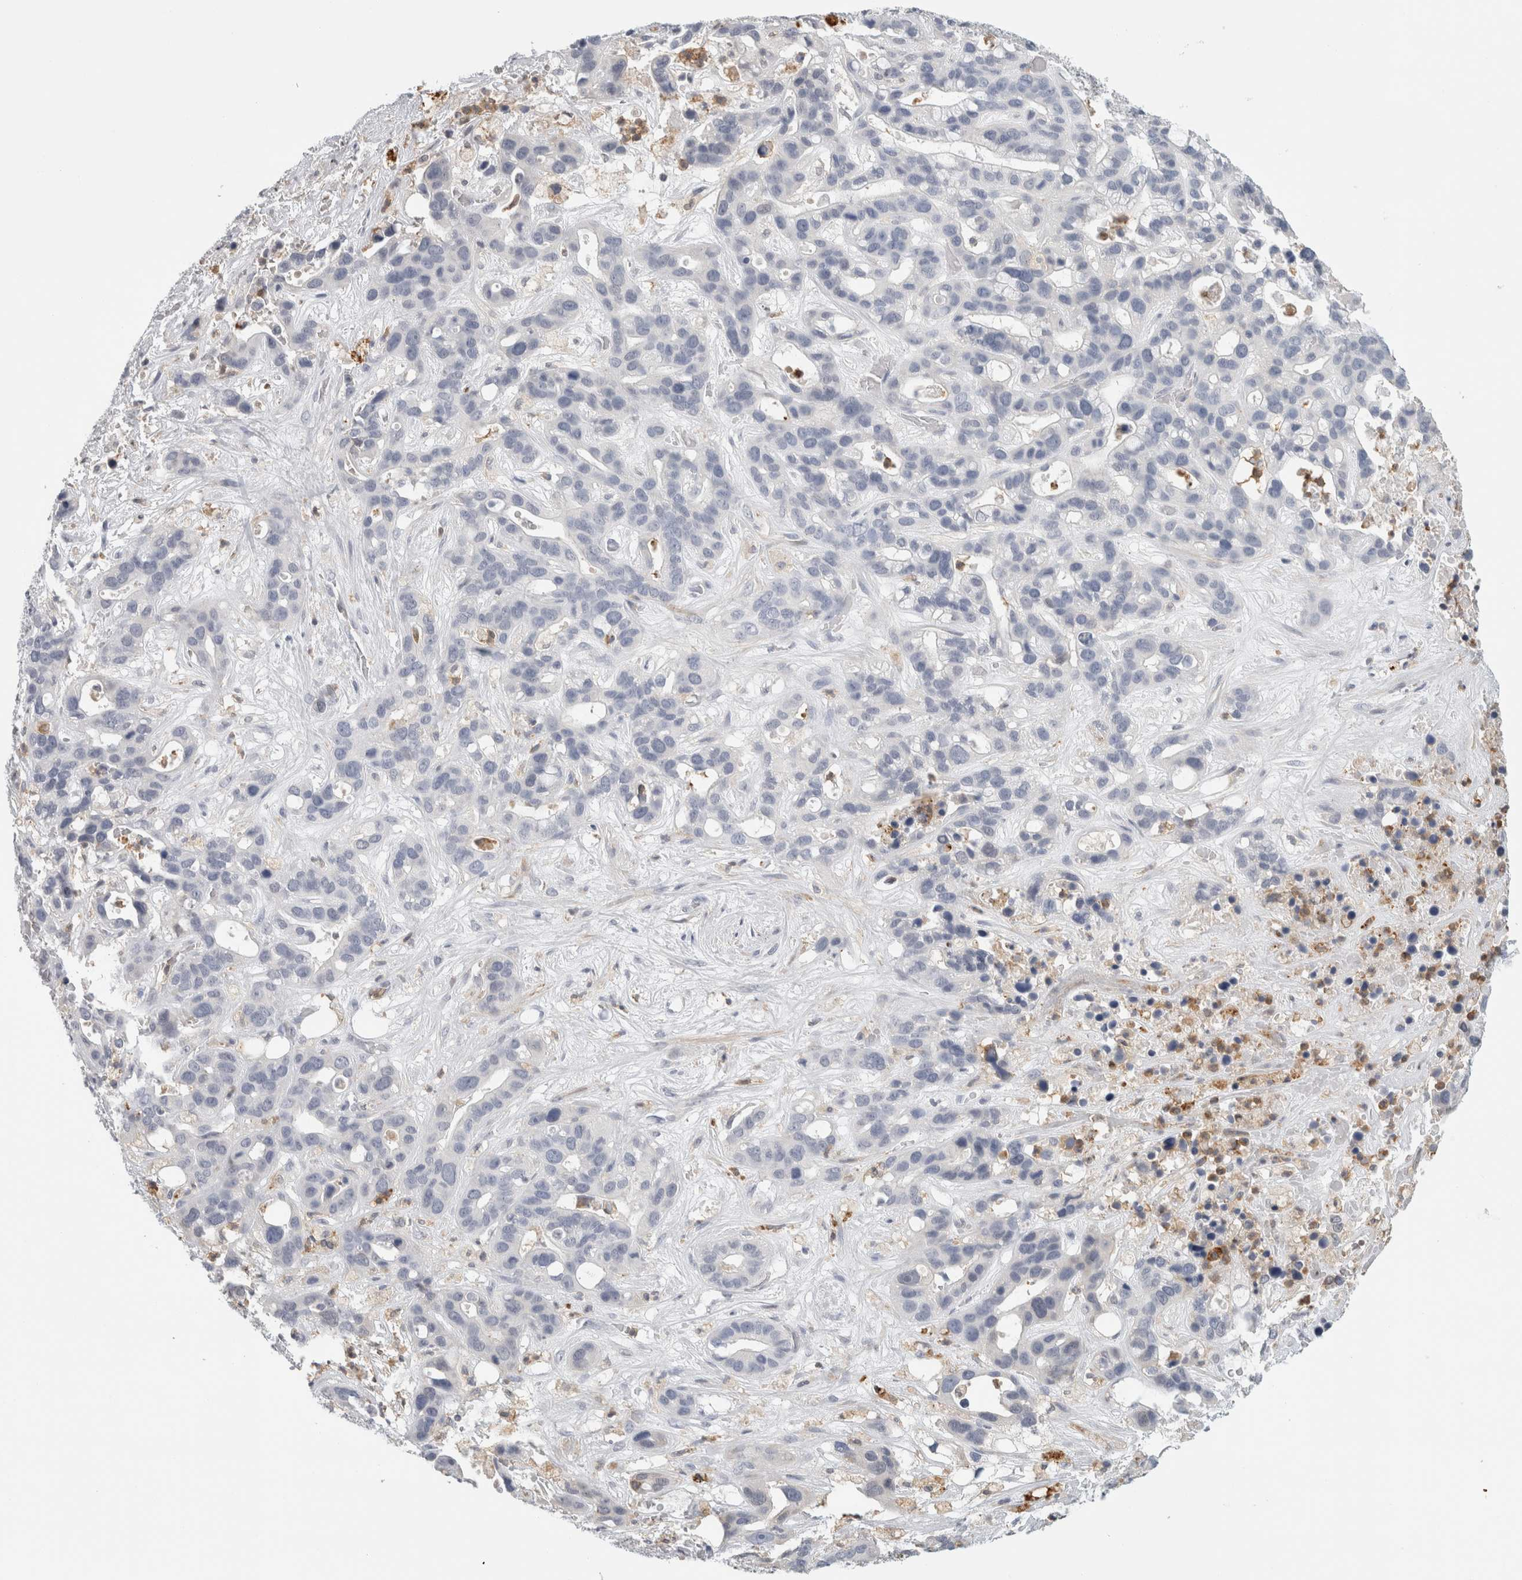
{"staining": {"intensity": "negative", "quantity": "none", "location": "none"}, "tissue": "liver cancer", "cell_type": "Tumor cells", "image_type": "cancer", "snomed": [{"axis": "morphology", "description": "Cholangiocarcinoma"}, {"axis": "topography", "description": "Liver"}], "caption": "High magnification brightfield microscopy of cholangiocarcinoma (liver) stained with DAB (3,3'-diaminobenzidine) (brown) and counterstained with hematoxylin (blue): tumor cells show no significant staining.", "gene": "P2RY2", "patient": {"sex": "female", "age": 65}}